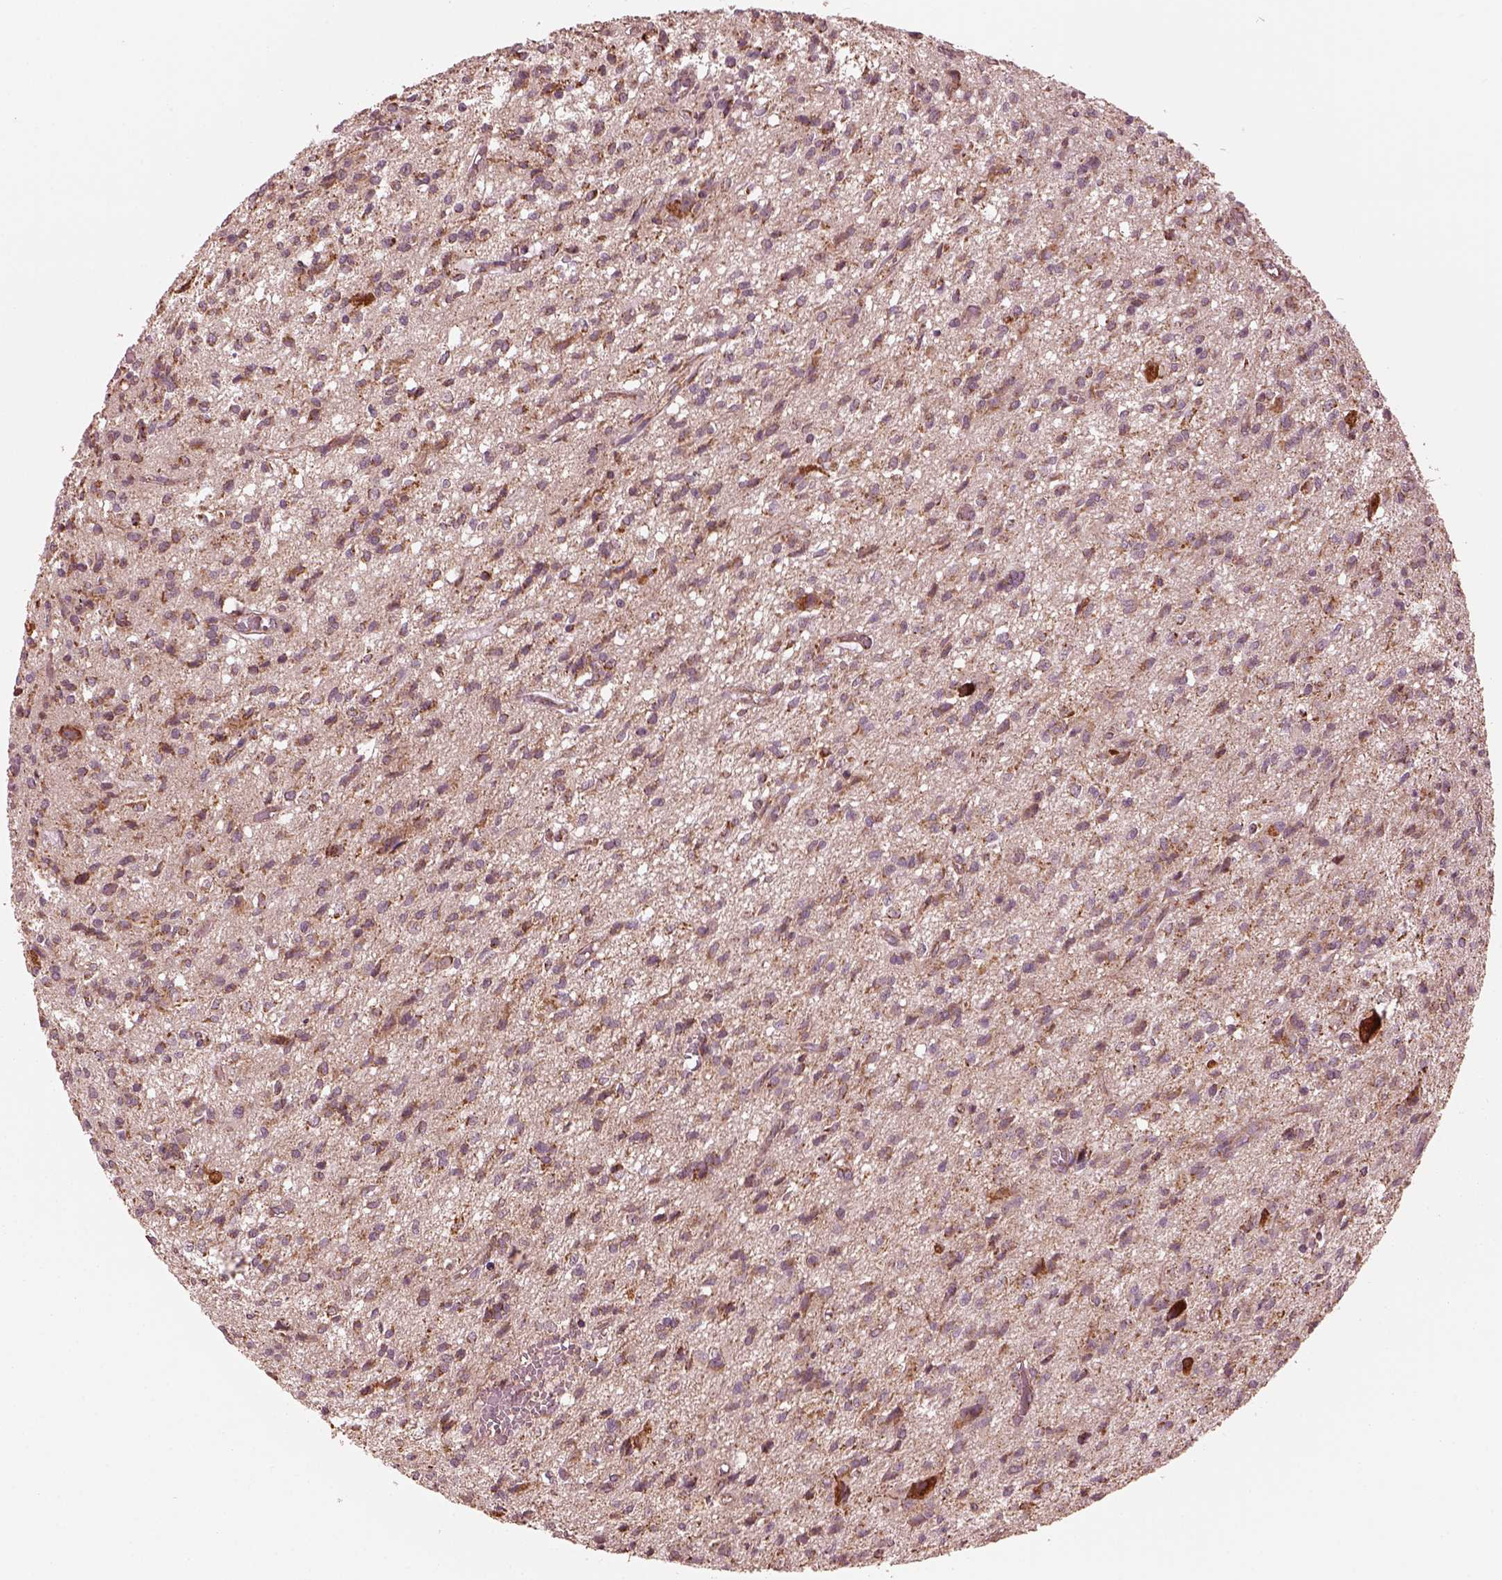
{"staining": {"intensity": "moderate", "quantity": "25%-75%", "location": "cytoplasmic/membranous"}, "tissue": "glioma", "cell_type": "Tumor cells", "image_type": "cancer", "snomed": [{"axis": "morphology", "description": "Glioma, malignant, Low grade"}, {"axis": "topography", "description": "Brain"}], "caption": "IHC of glioma demonstrates medium levels of moderate cytoplasmic/membranous positivity in about 25%-75% of tumor cells.", "gene": "NDUFB10", "patient": {"sex": "male", "age": 64}}